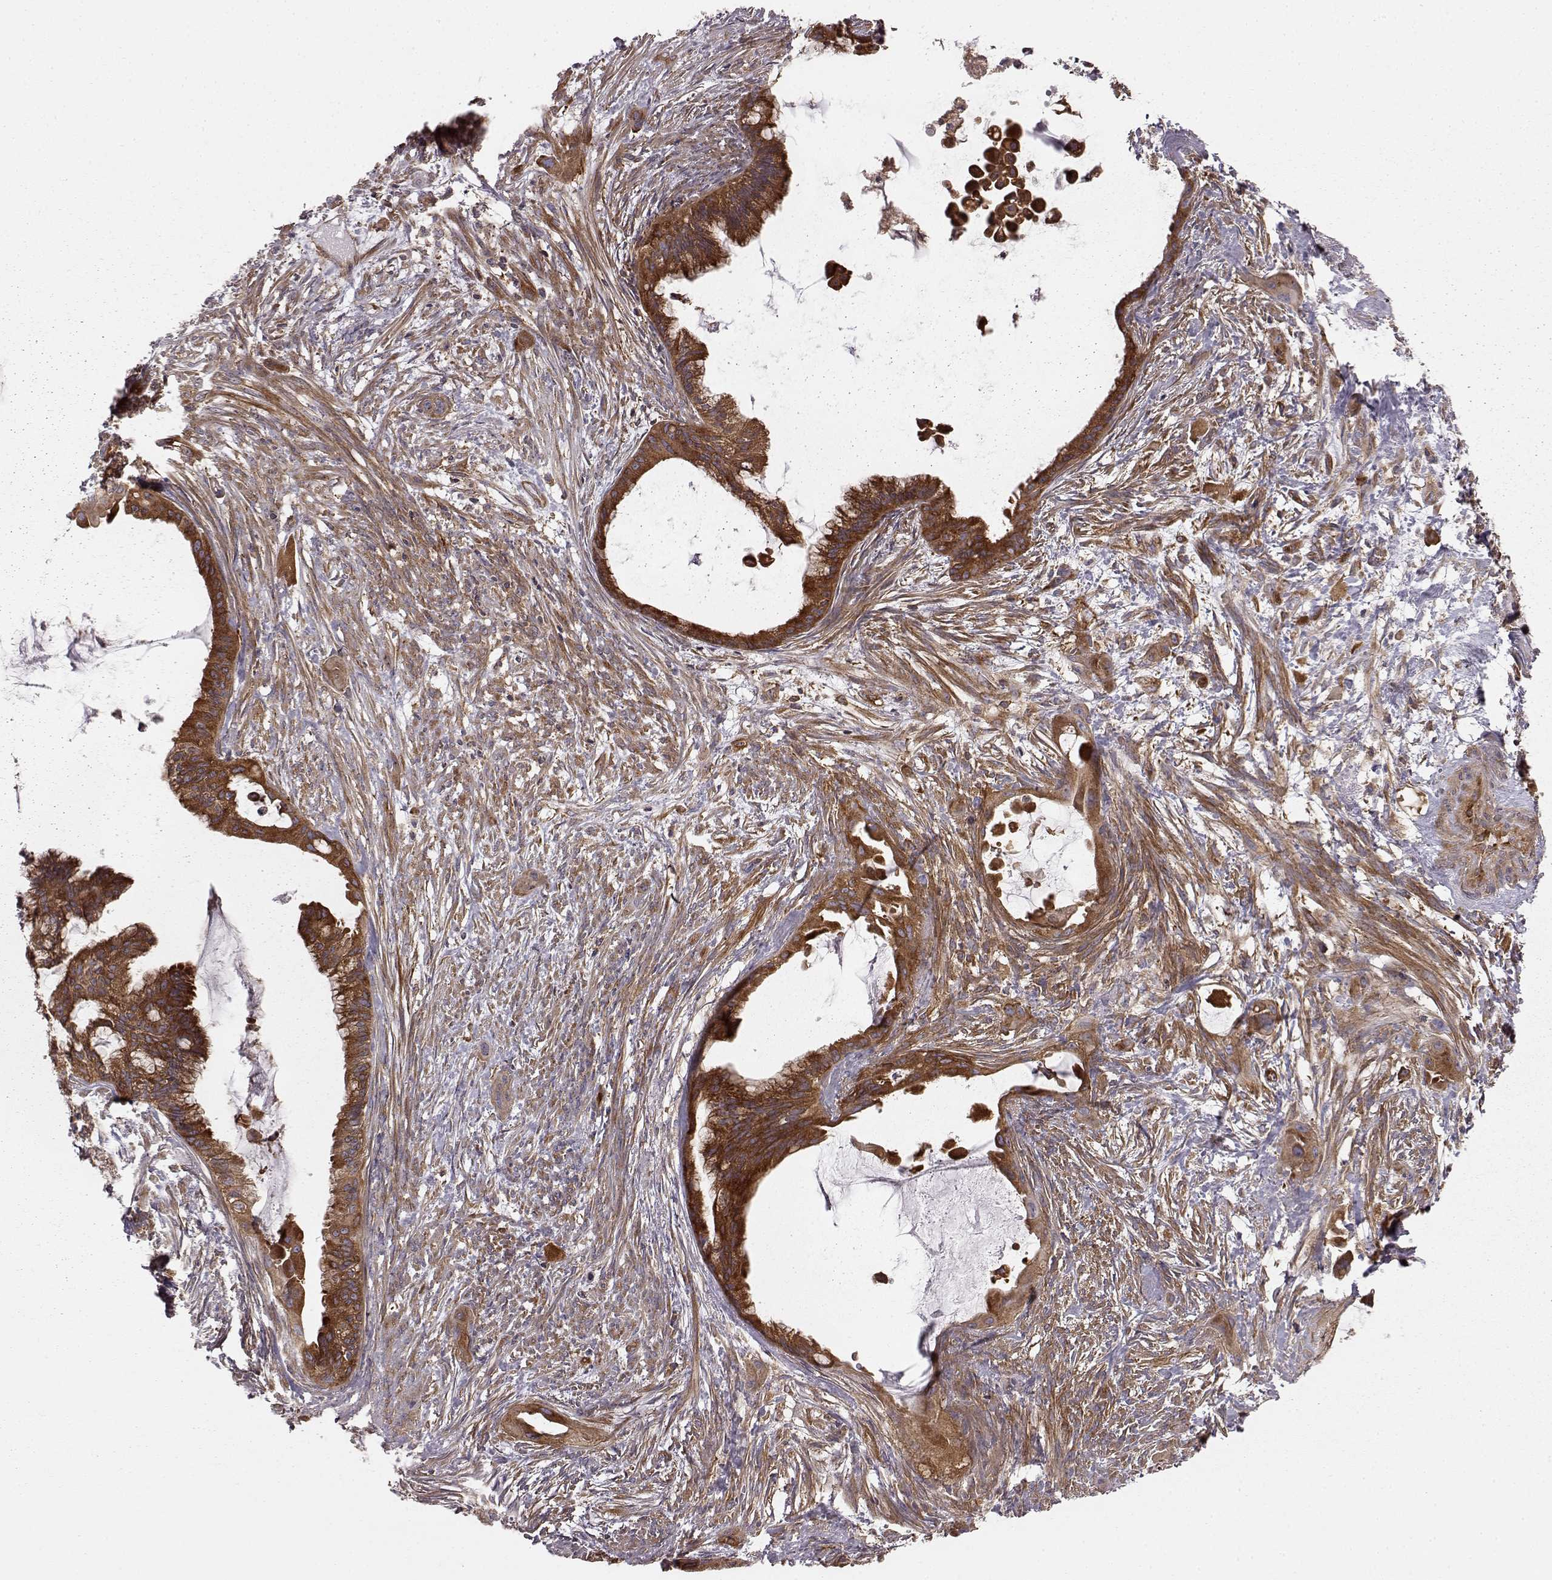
{"staining": {"intensity": "strong", "quantity": ">75%", "location": "cytoplasmic/membranous"}, "tissue": "endometrial cancer", "cell_type": "Tumor cells", "image_type": "cancer", "snomed": [{"axis": "morphology", "description": "Adenocarcinoma, NOS"}, {"axis": "topography", "description": "Endometrium"}], "caption": "Endometrial adenocarcinoma stained with immunohistochemistry (IHC) exhibits strong cytoplasmic/membranous positivity in about >75% of tumor cells. (DAB = brown stain, brightfield microscopy at high magnification).", "gene": "RABGAP1", "patient": {"sex": "female", "age": 86}}